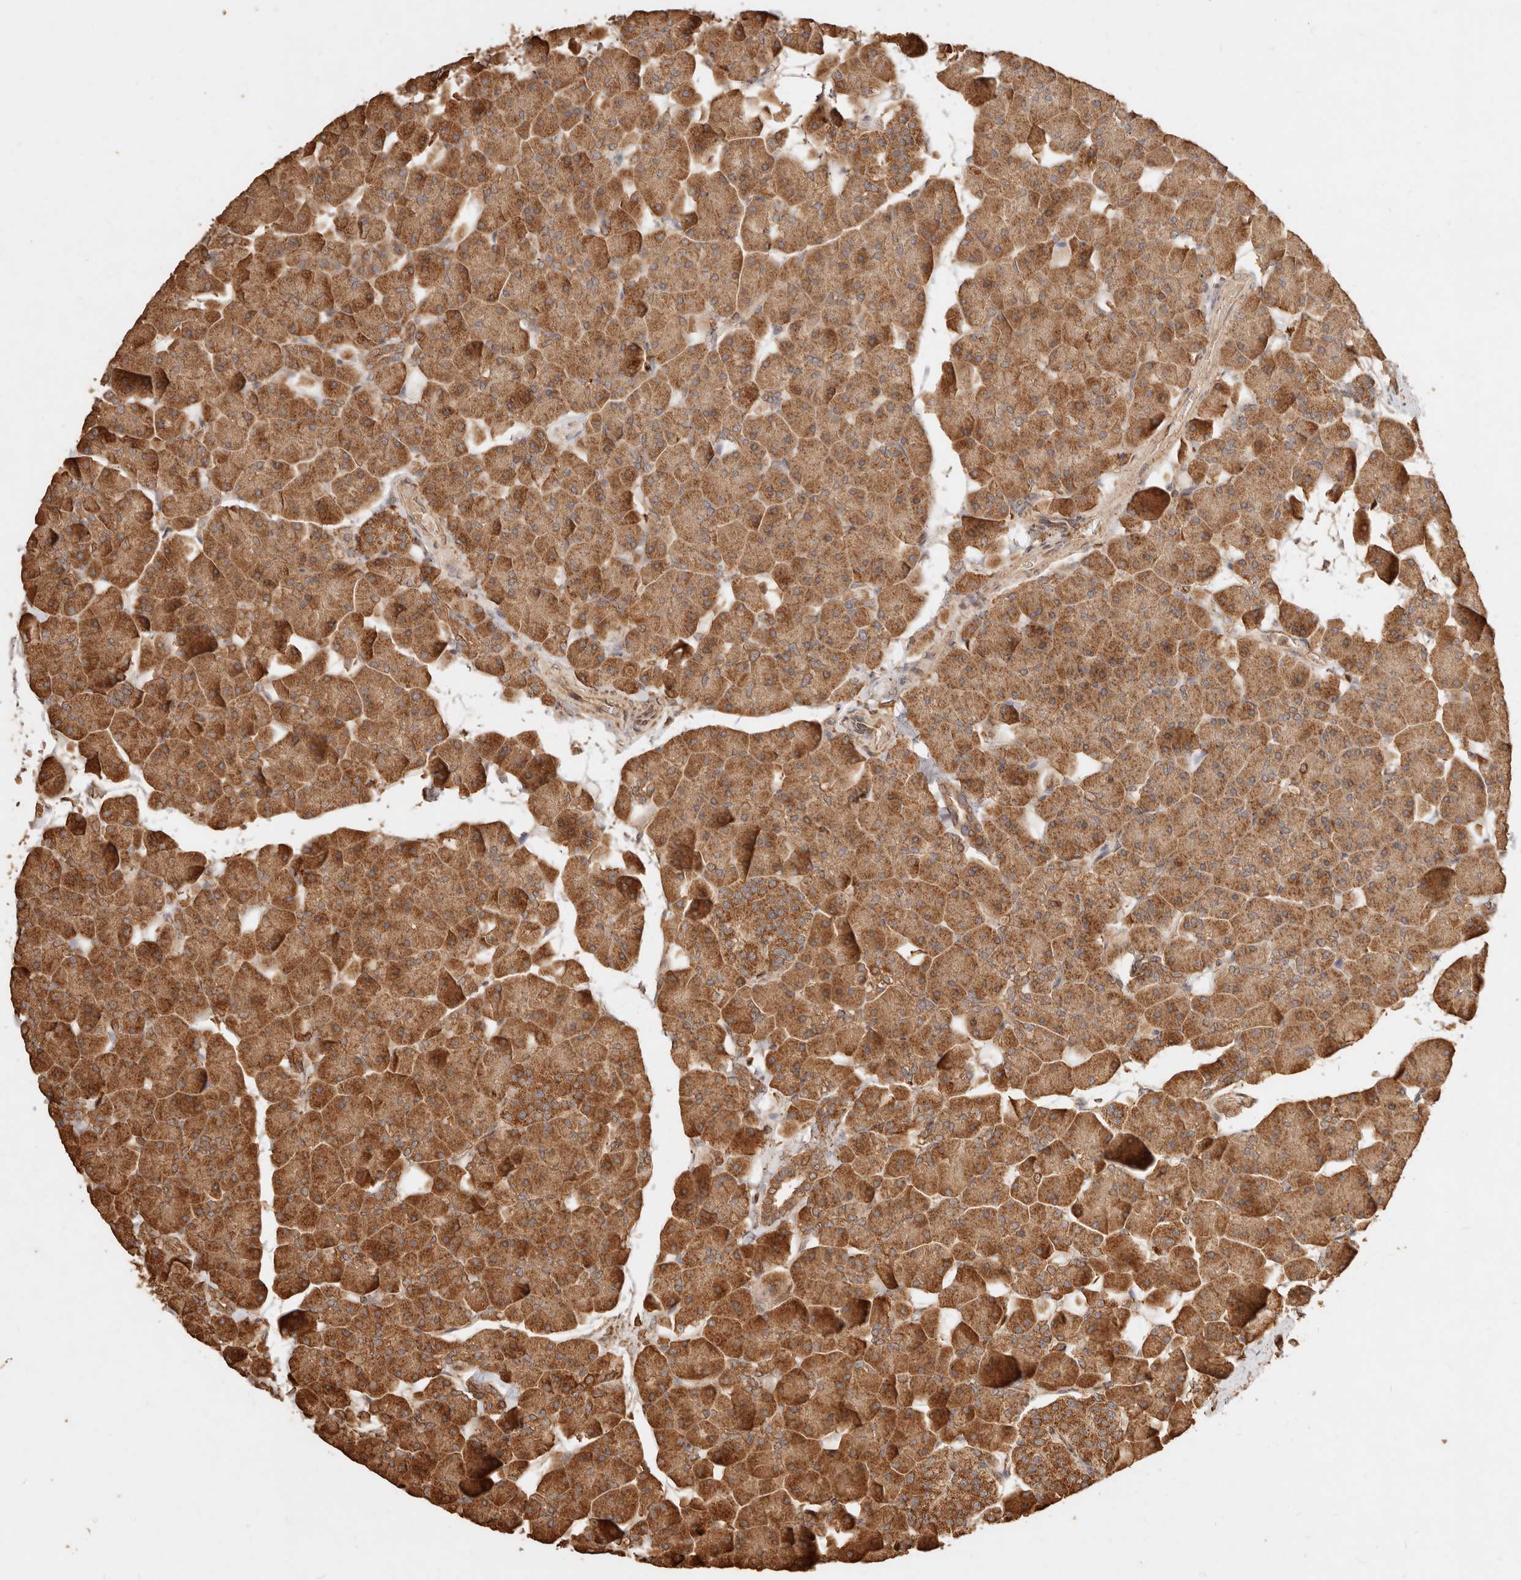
{"staining": {"intensity": "moderate", "quantity": ">75%", "location": "cytoplasmic/membranous"}, "tissue": "pancreas", "cell_type": "Exocrine glandular cells", "image_type": "normal", "snomed": [{"axis": "morphology", "description": "Normal tissue, NOS"}, {"axis": "topography", "description": "Pancreas"}], "caption": "Immunohistochemical staining of benign pancreas exhibits >75% levels of moderate cytoplasmic/membranous protein expression in approximately >75% of exocrine glandular cells.", "gene": "FAM180B", "patient": {"sex": "male", "age": 35}}